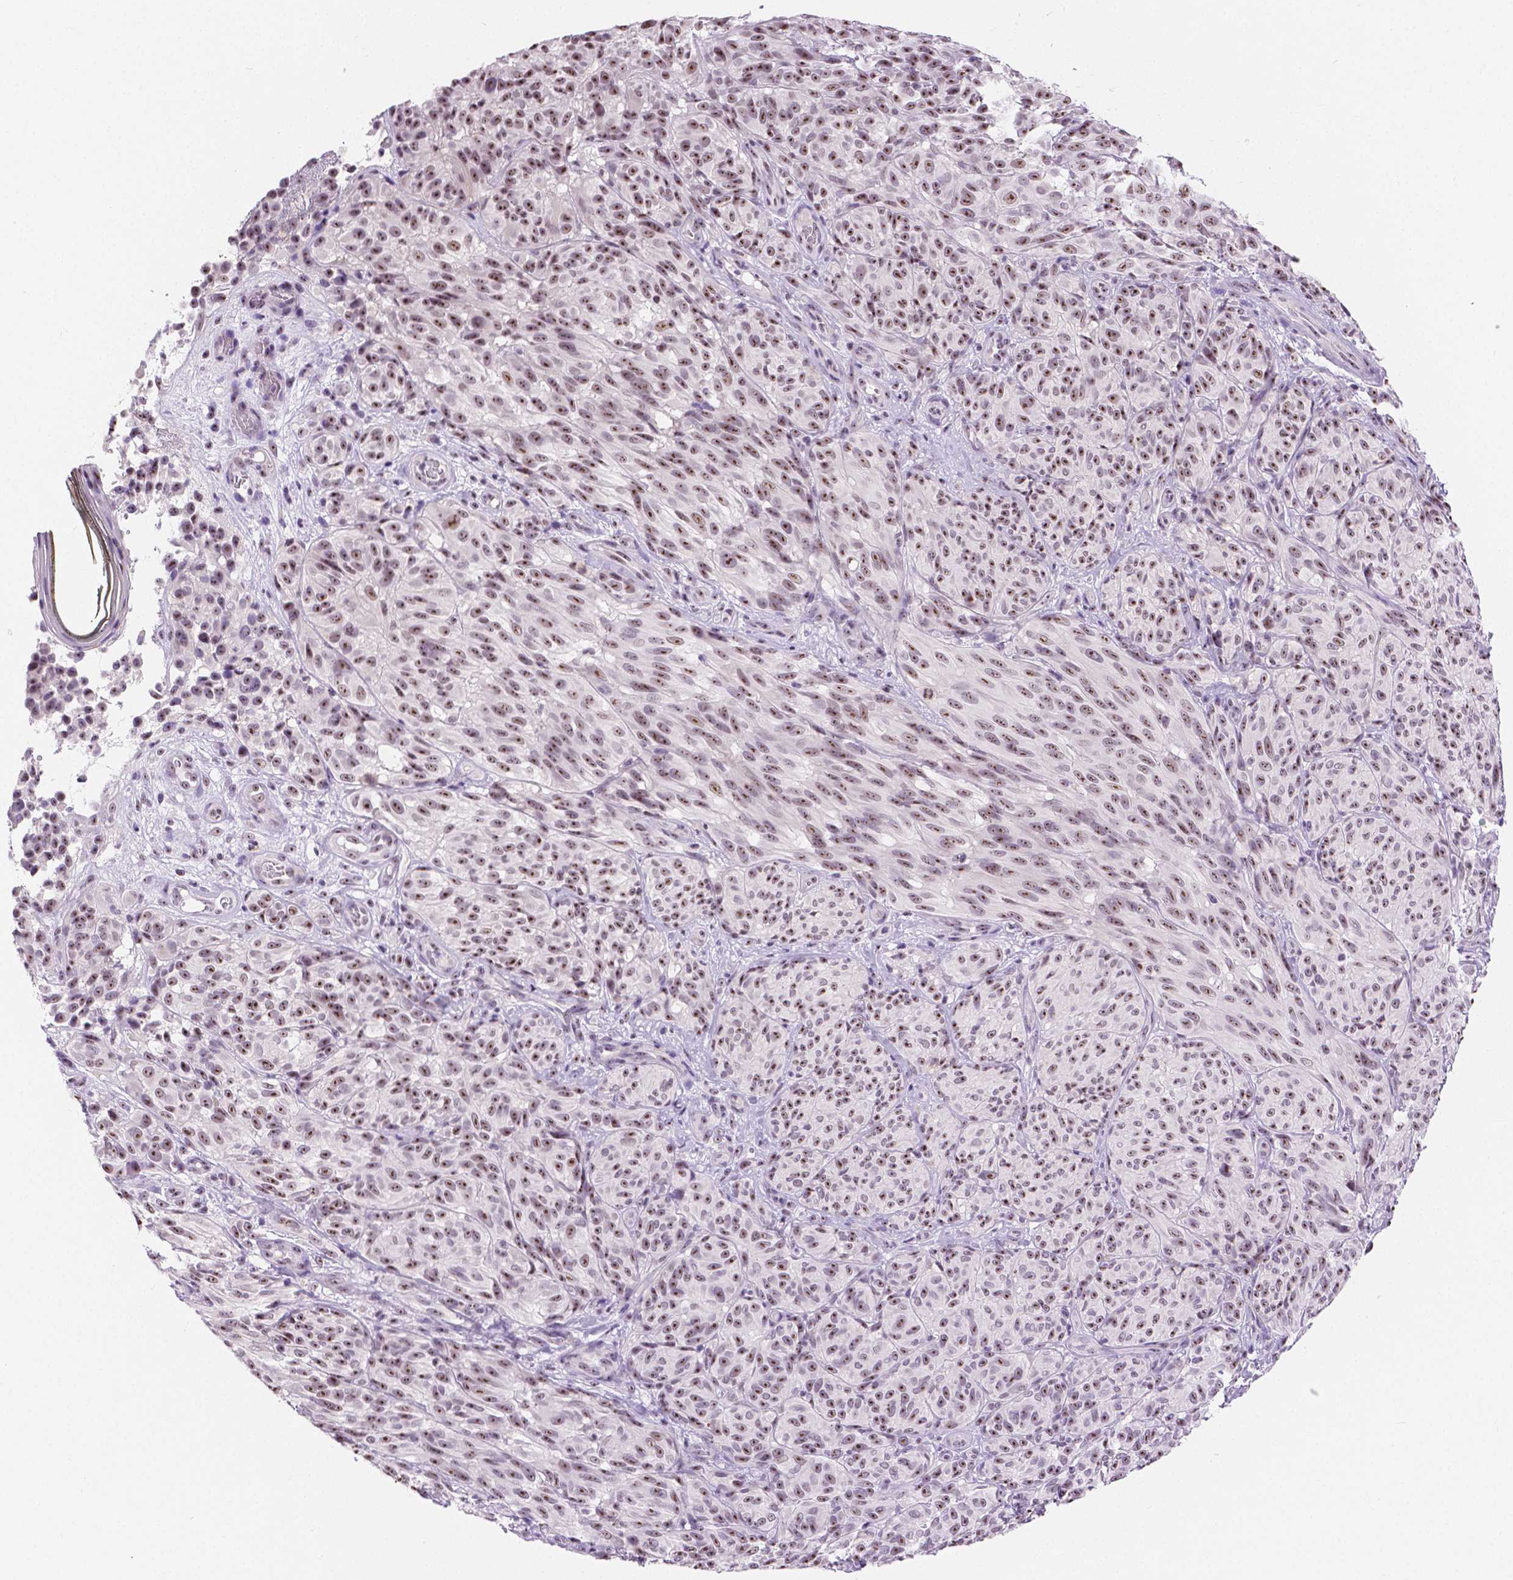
{"staining": {"intensity": "moderate", "quantity": ">75%", "location": "nuclear"}, "tissue": "melanoma", "cell_type": "Tumor cells", "image_type": "cancer", "snomed": [{"axis": "morphology", "description": "Malignant melanoma, NOS"}, {"axis": "topography", "description": "Skin"}], "caption": "Immunohistochemistry photomicrograph of human malignant melanoma stained for a protein (brown), which shows medium levels of moderate nuclear positivity in about >75% of tumor cells.", "gene": "NHP2", "patient": {"sex": "female", "age": 85}}